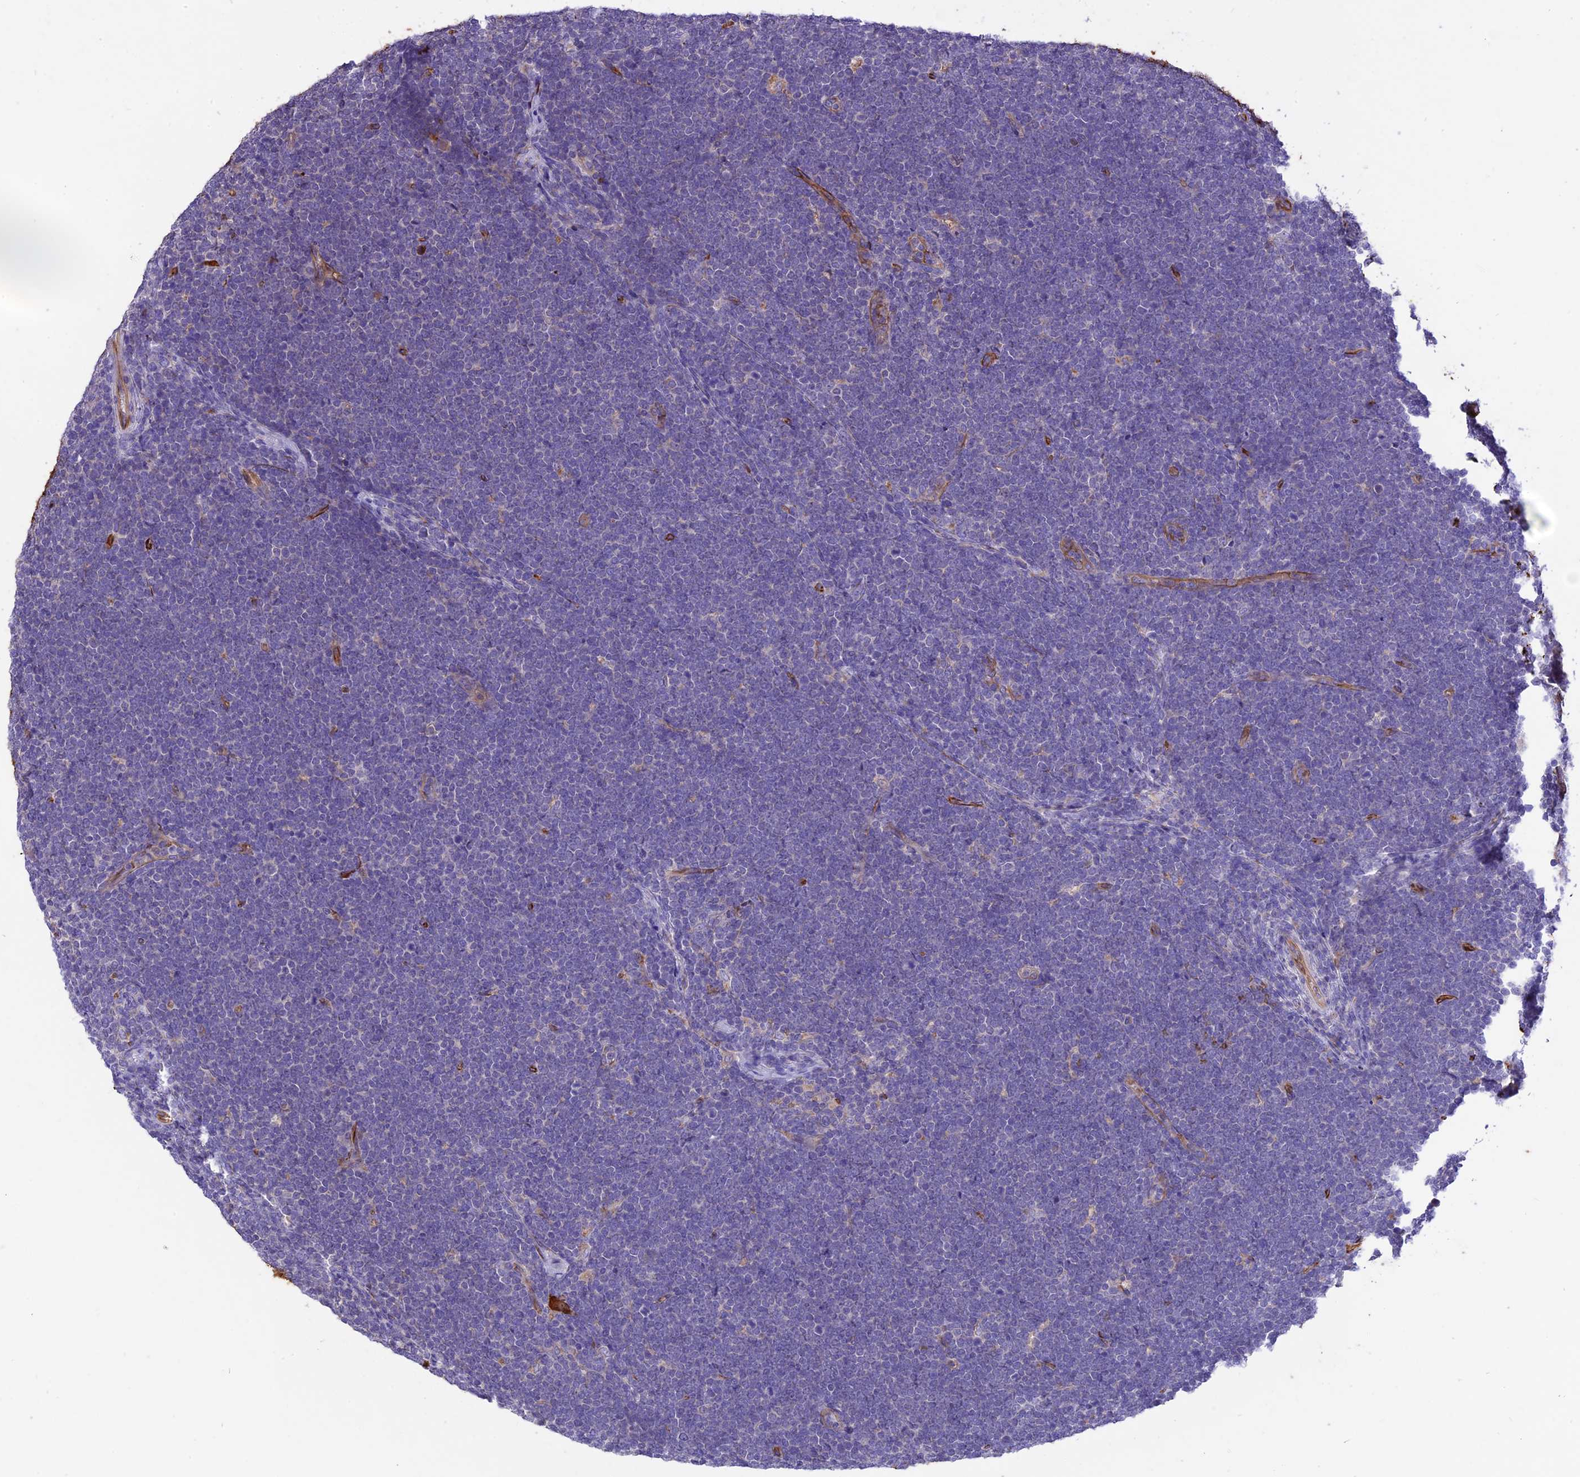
{"staining": {"intensity": "negative", "quantity": "none", "location": "none"}, "tissue": "lymphoma", "cell_type": "Tumor cells", "image_type": "cancer", "snomed": [{"axis": "morphology", "description": "Malignant lymphoma, non-Hodgkin's type, High grade"}, {"axis": "topography", "description": "Lymph node"}], "caption": "Immunohistochemistry image of lymphoma stained for a protein (brown), which exhibits no staining in tumor cells.", "gene": "TTC4", "patient": {"sex": "male", "age": 13}}